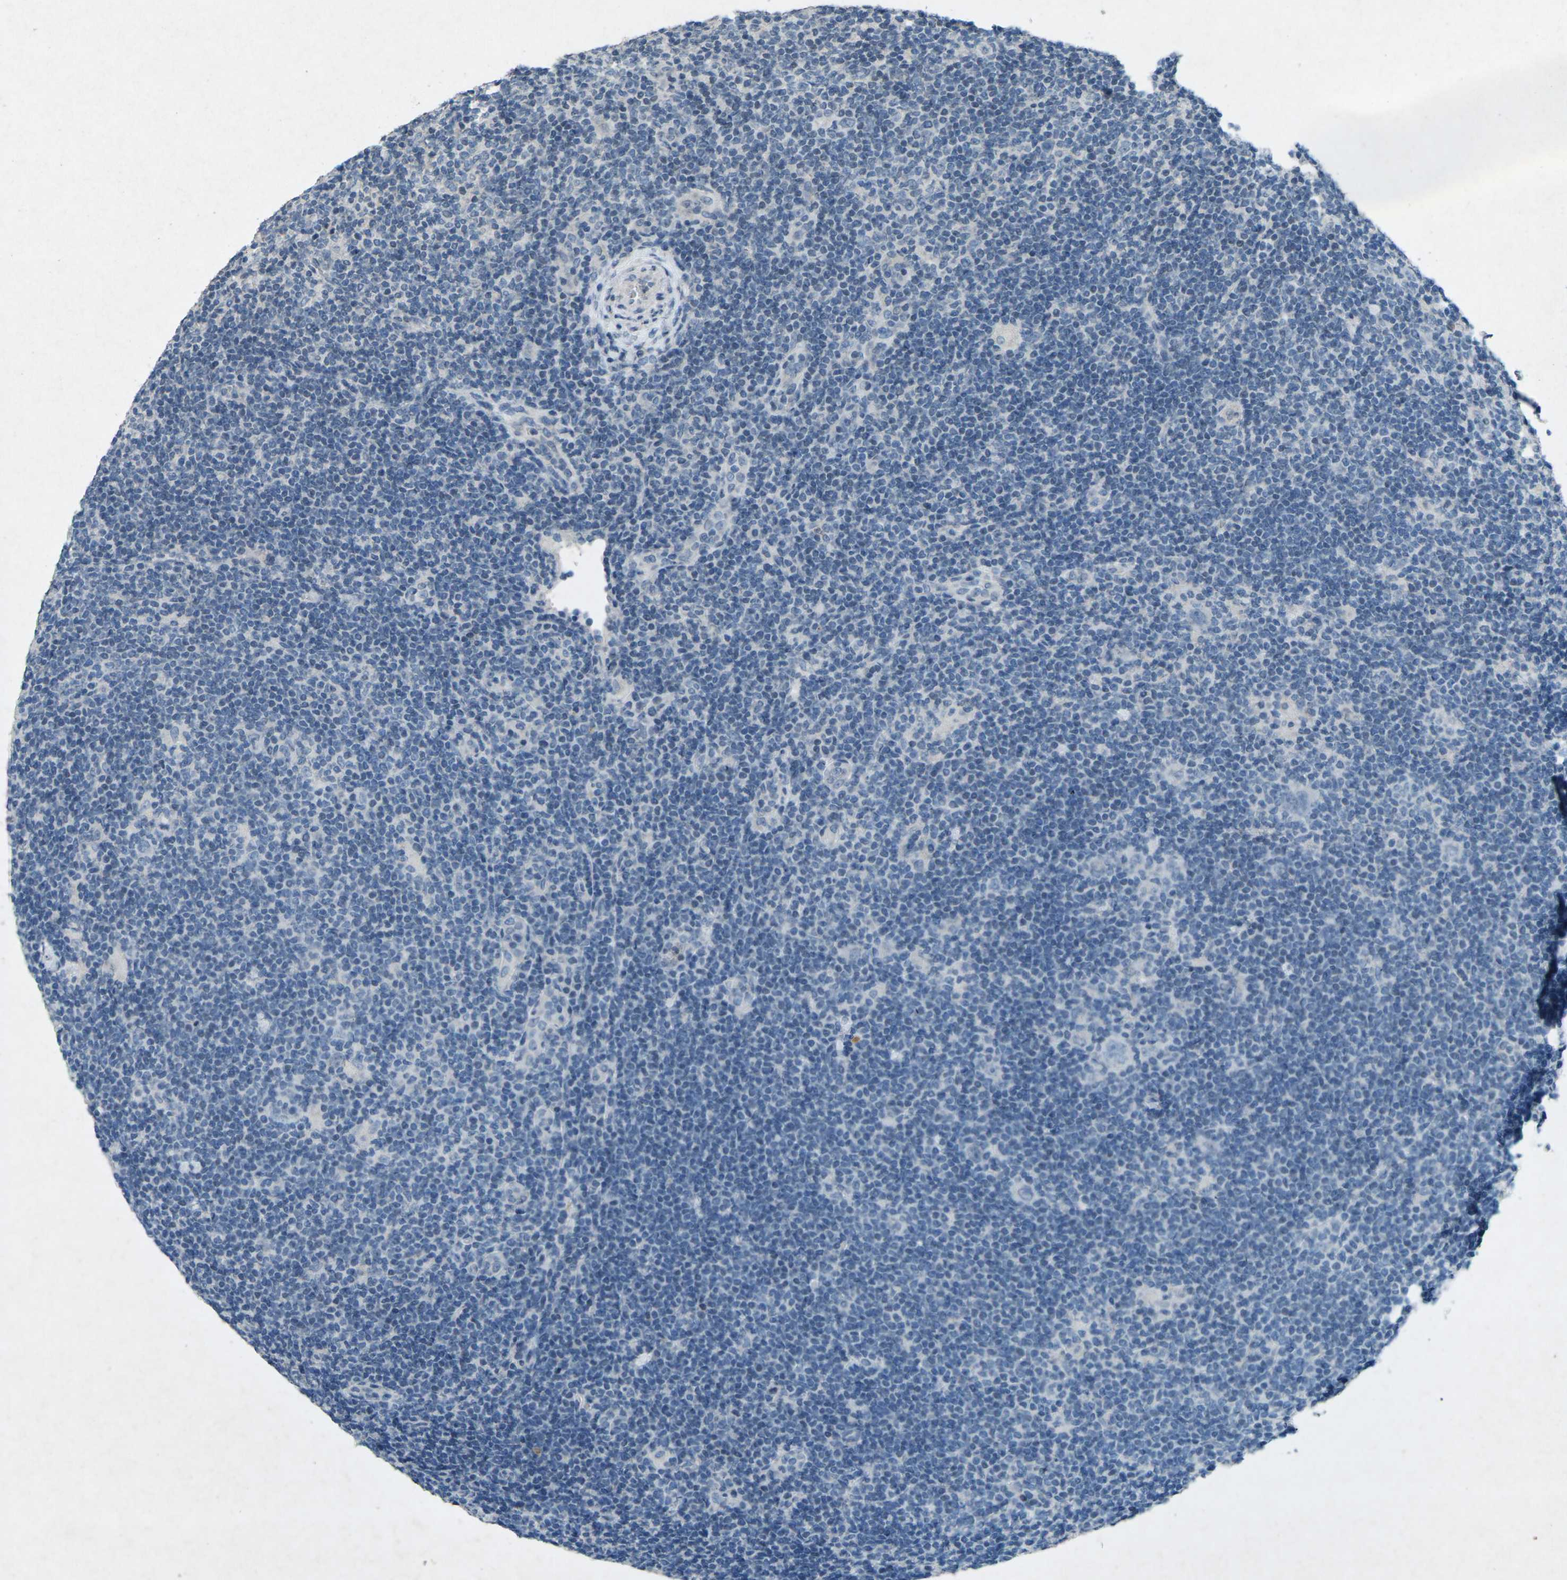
{"staining": {"intensity": "negative", "quantity": "none", "location": "none"}, "tissue": "lymphoma", "cell_type": "Tumor cells", "image_type": "cancer", "snomed": [{"axis": "morphology", "description": "Hodgkin's disease, NOS"}, {"axis": "topography", "description": "Lymph node"}], "caption": "This is a histopathology image of IHC staining of lymphoma, which shows no expression in tumor cells. (DAB IHC visualized using brightfield microscopy, high magnification).", "gene": "A1BG", "patient": {"sex": "female", "age": 57}}